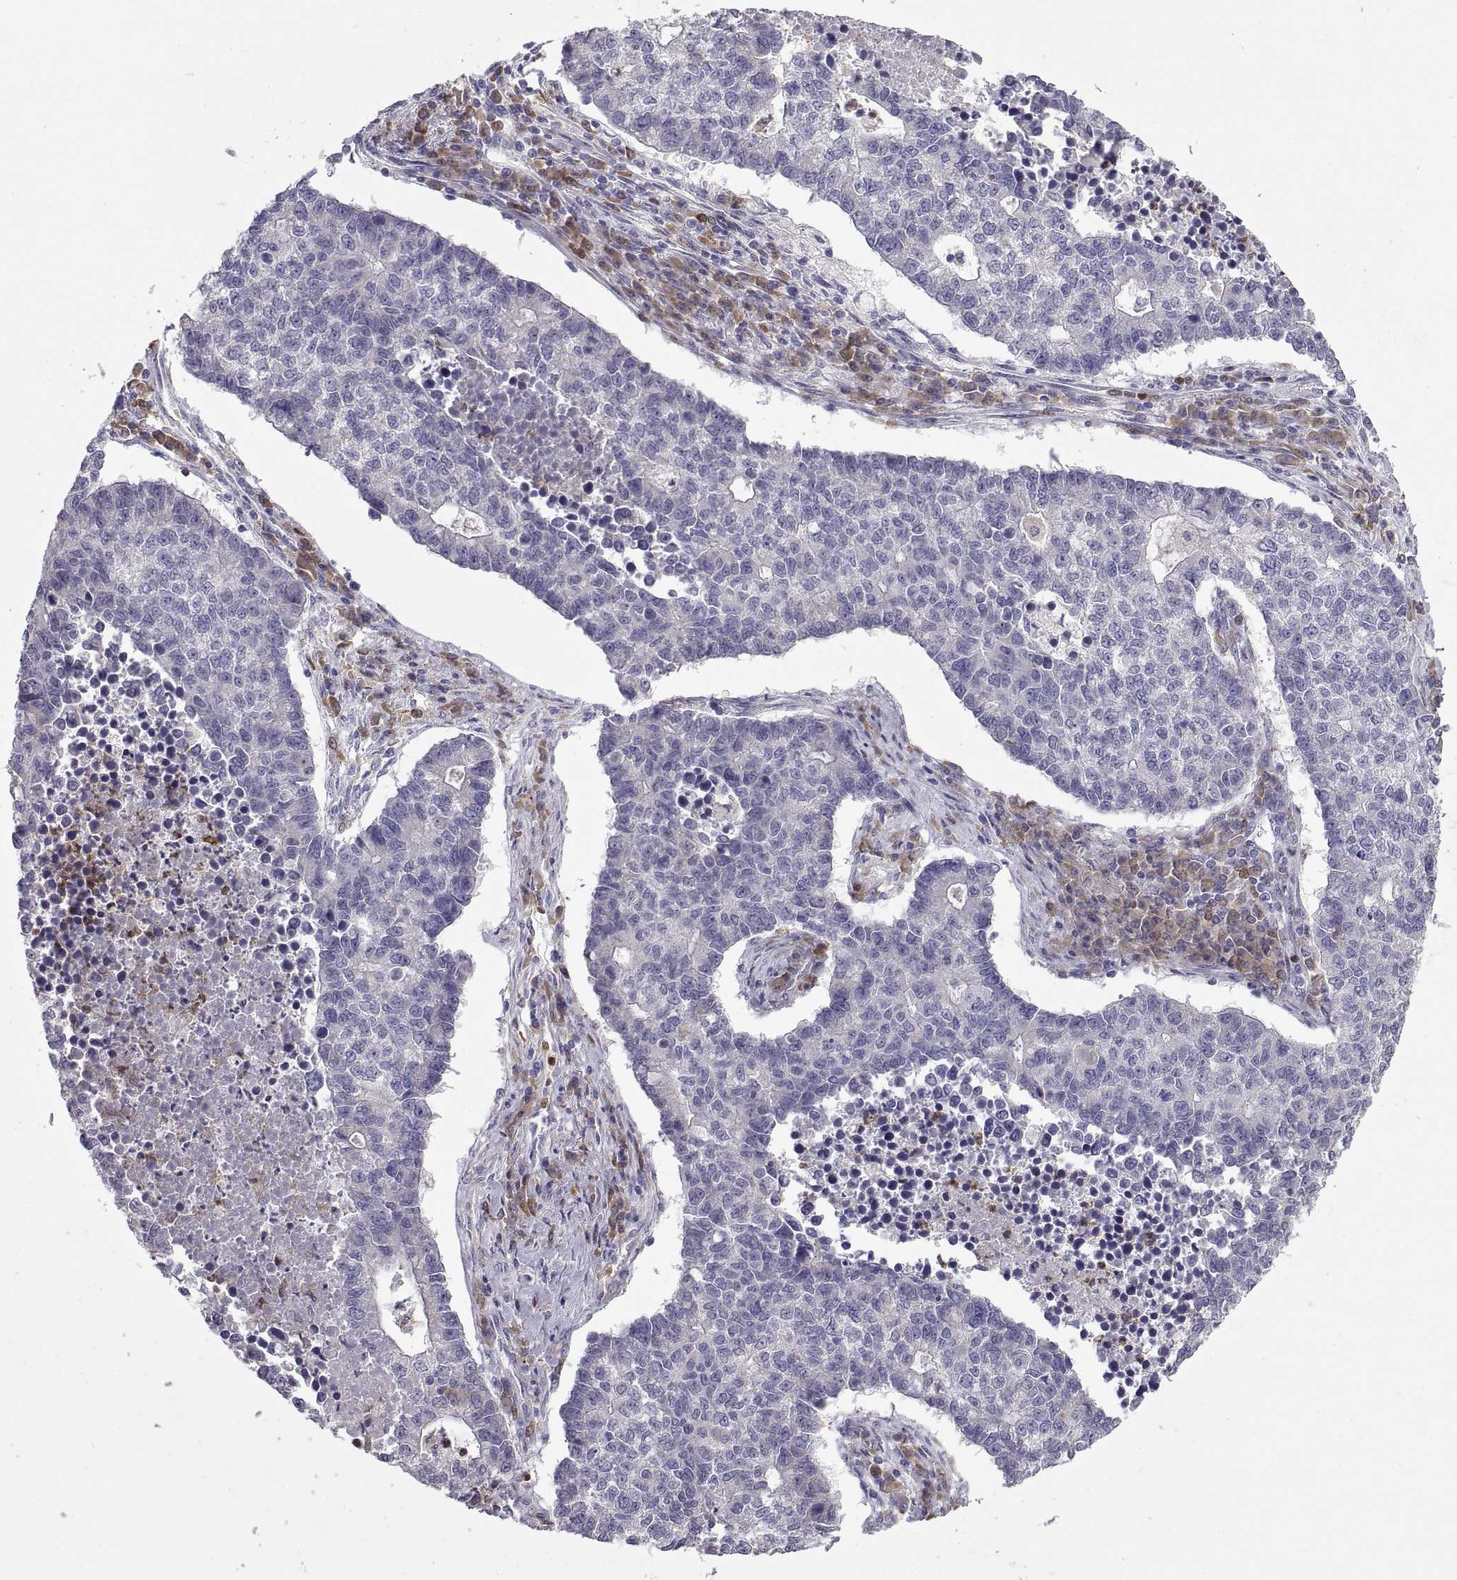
{"staining": {"intensity": "negative", "quantity": "none", "location": "none"}, "tissue": "lung cancer", "cell_type": "Tumor cells", "image_type": "cancer", "snomed": [{"axis": "morphology", "description": "Adenocarcinoma, NOS"}, {"axis": "topography", "description": "Lung"}], "caption": "High power microscopy histopathology image of an immunohistochemistry (IHC) micrograph of lung adenocarcinoma, revealing no significant positivity in tumor cells.", "gene": "DOK3", "patient": {"sex": "male", "age": 57}}